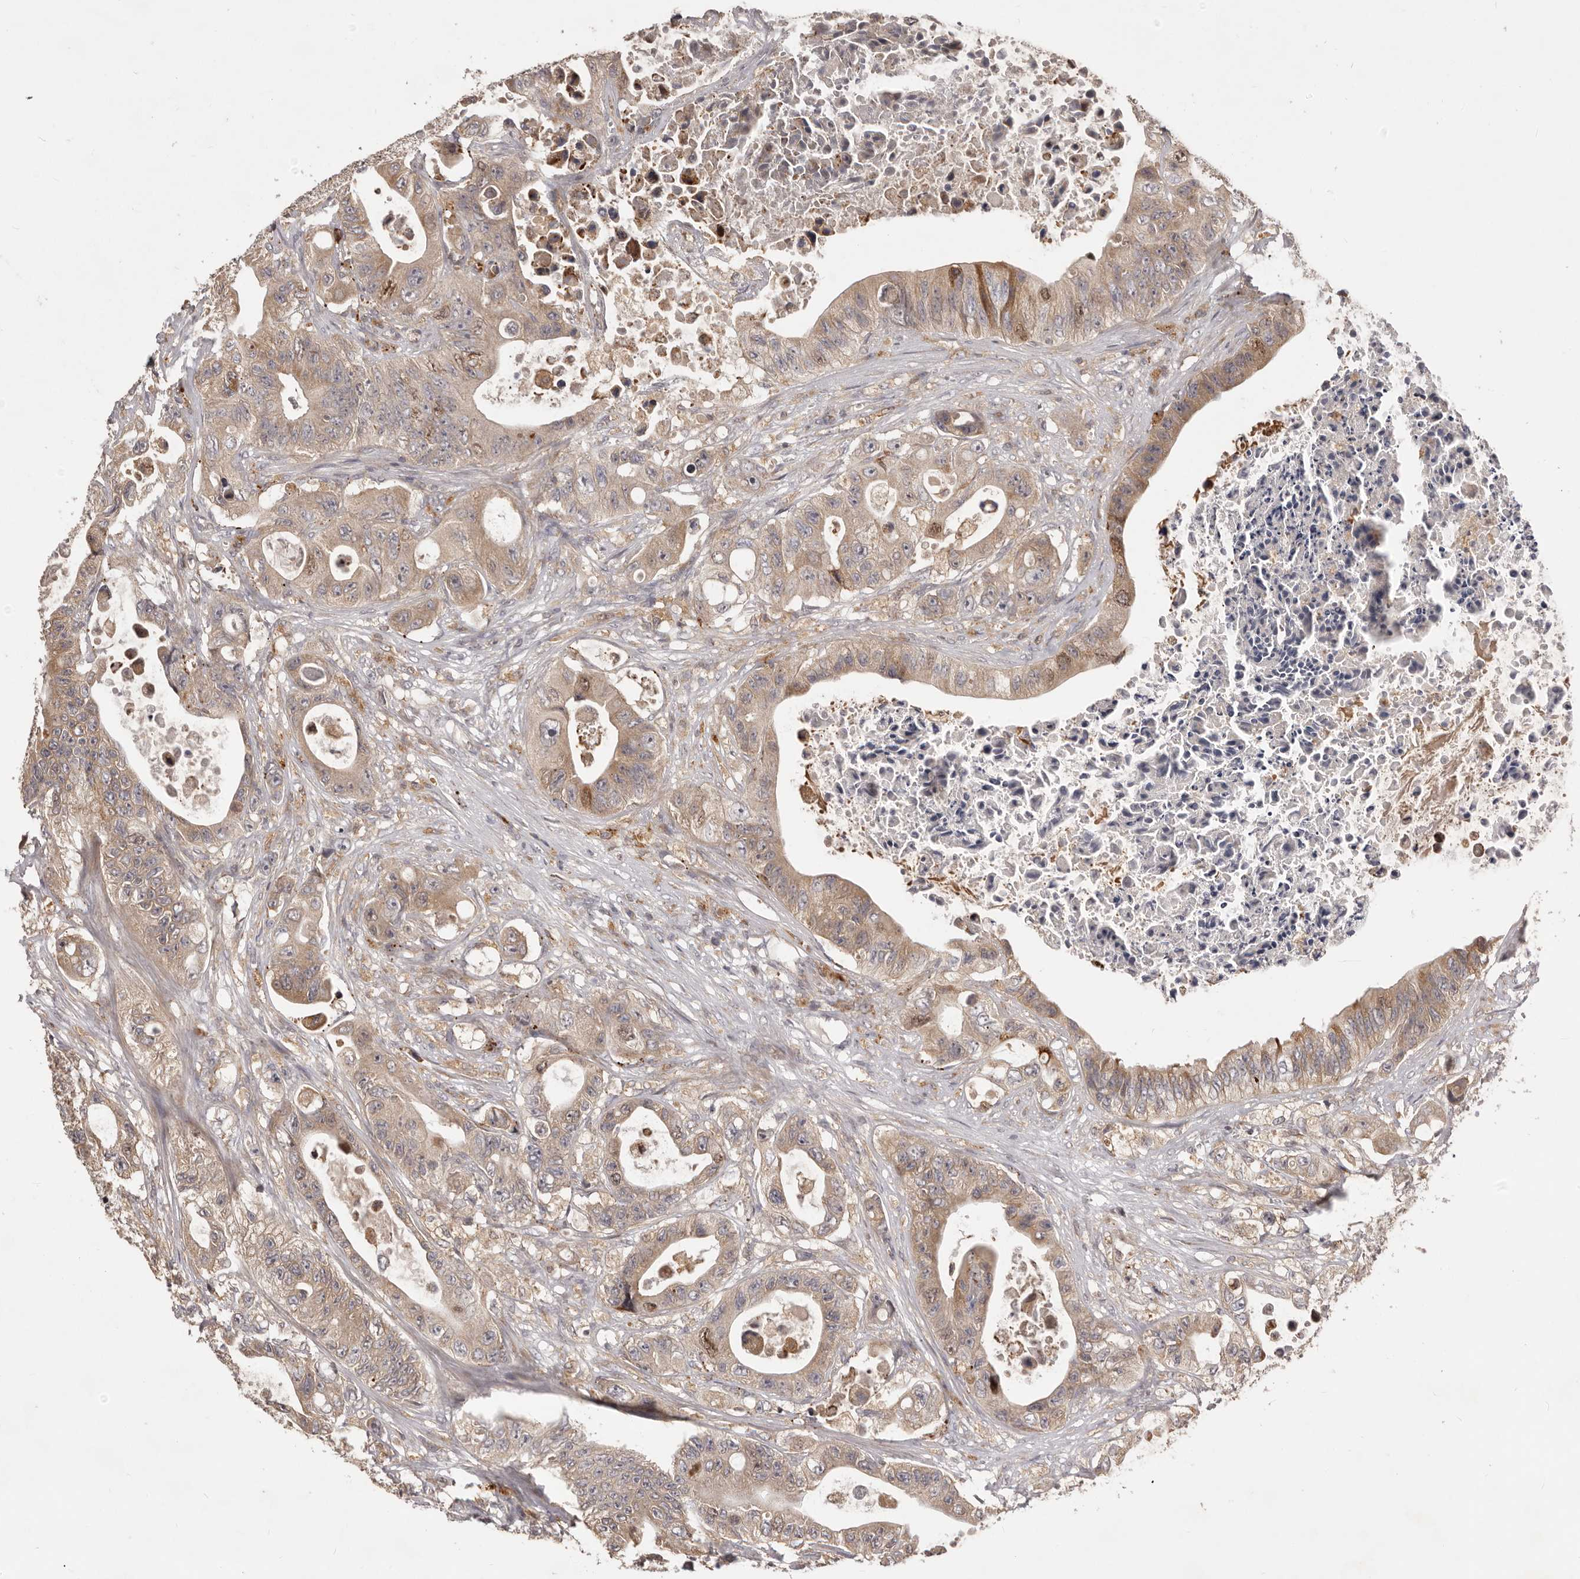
{"staining": {"intensity": "weak", "quantity": ">75%", "location": "cytoplasmic/membranous"}, "tissue": "colorectal cancer", "cell_type": "Tumor cells", "image_type": "cancer", "snomed": [{"axis": "morphology", "description": "Adenocarcinoma, NOS"}, {"axis": "topography", "description": "Colon"}], "caption": "A high-resolution micrograph shows IHC staining of adenocarcinoma (colorectal), which reveals weak cytoplasmic/membranous expression in approximately >75% of tumor cells.", "gene": "RNF187", "patient": {"sex": "female", "age": 46}}